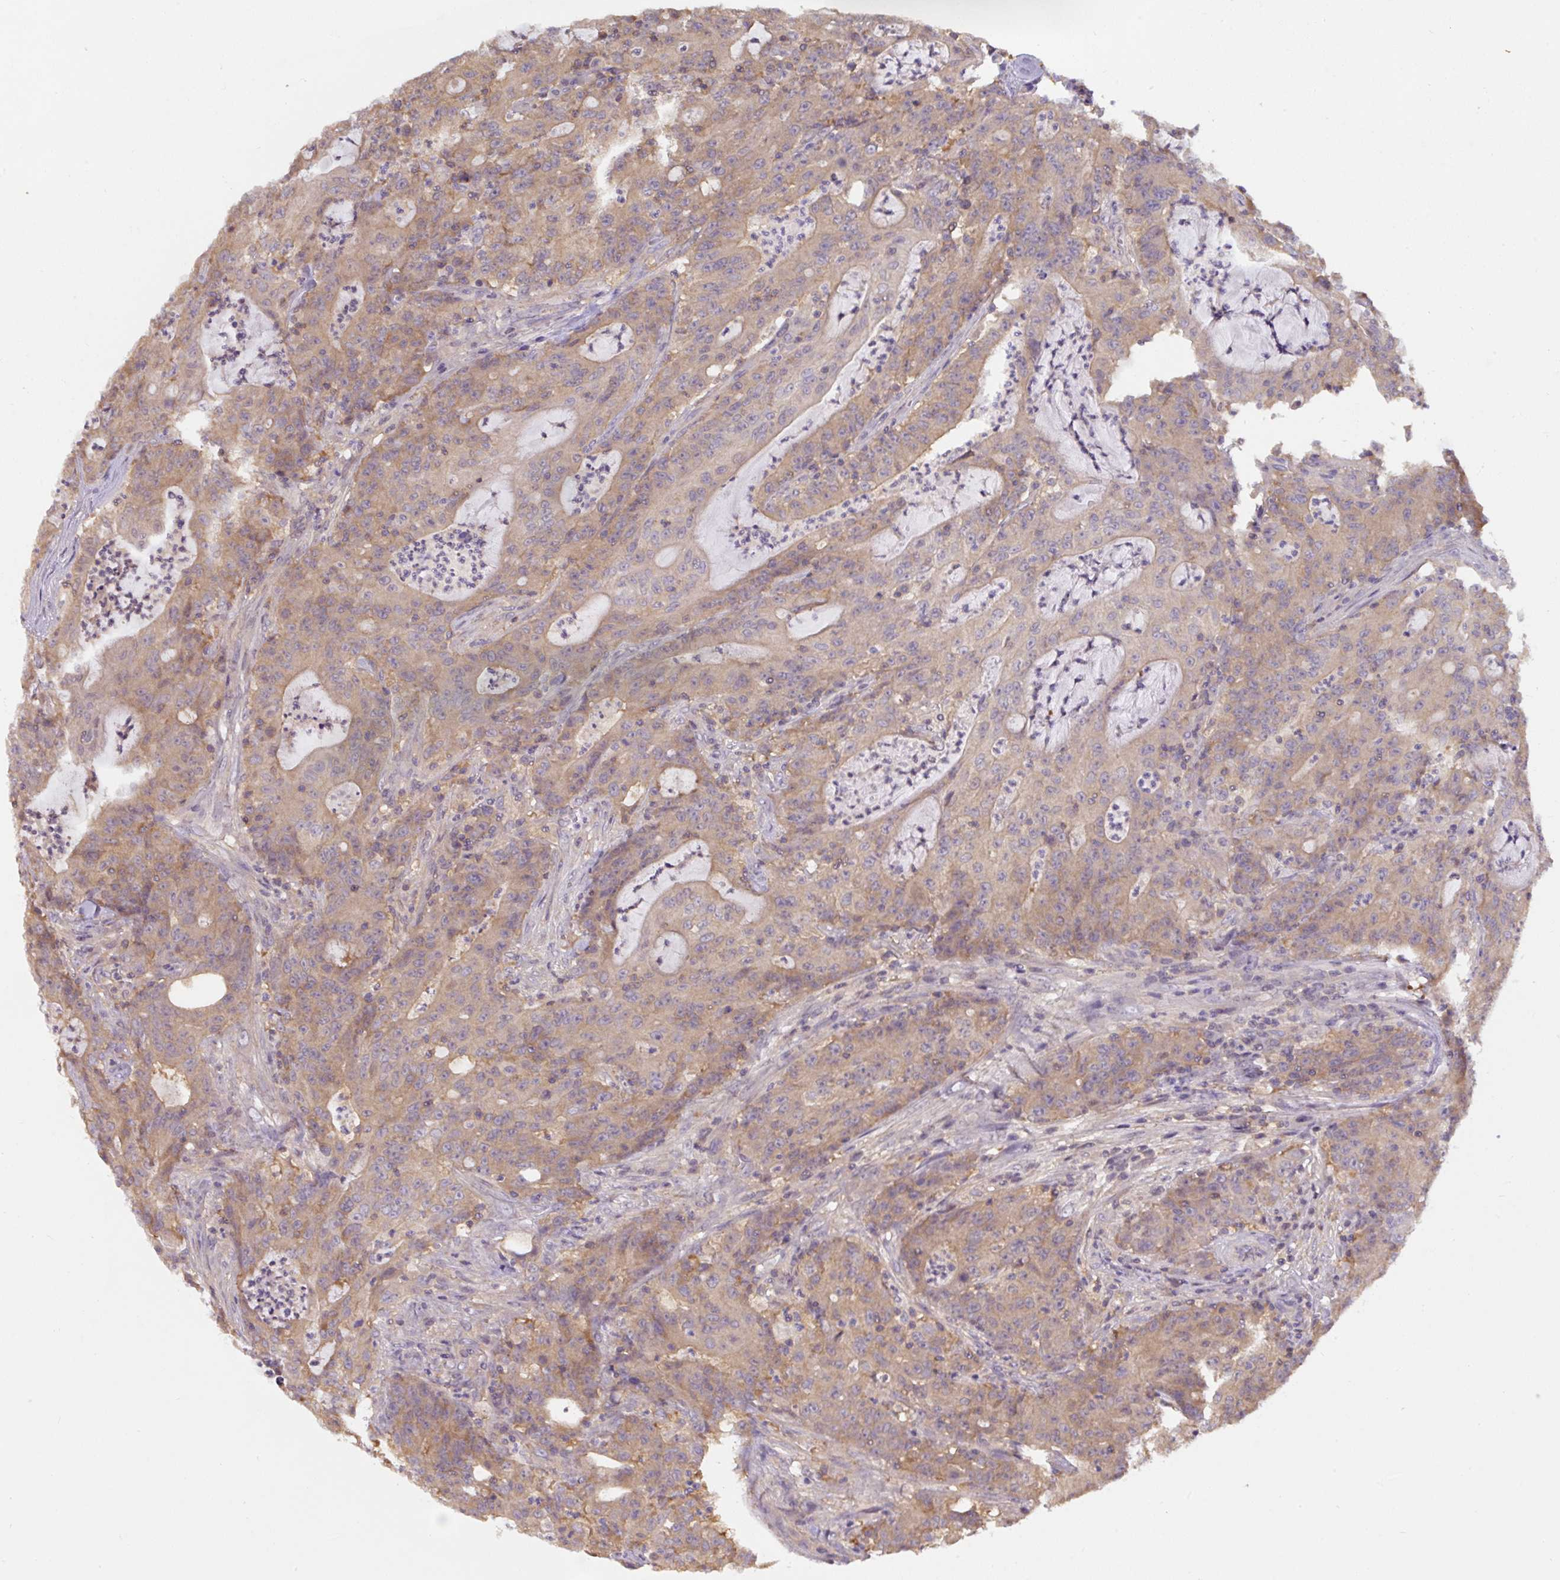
{"staining": {"intensity": "weak", "quantity": ">75%", "location": "cytoplasmic/membranous"}, "tissue": "colorectal cancer", "cell_type": "Tumor cells", "image_type": "cancer", "snomed": [{"axis": "morphology", "description": "Adenocarcinoma, NOS"}, {"axis": "topography", "description": "Colon"}], "caption": "Colorectal cancer was stained to show a protein in brown. There is low levels of weak cytoplasmic/membranous expression in approximately >75% of tumor cells. (DAB IHC, brown staining for protein, blue staining for nuclei).", "gene": "ST13", "patient": {"sex": "male", "age": 83}}